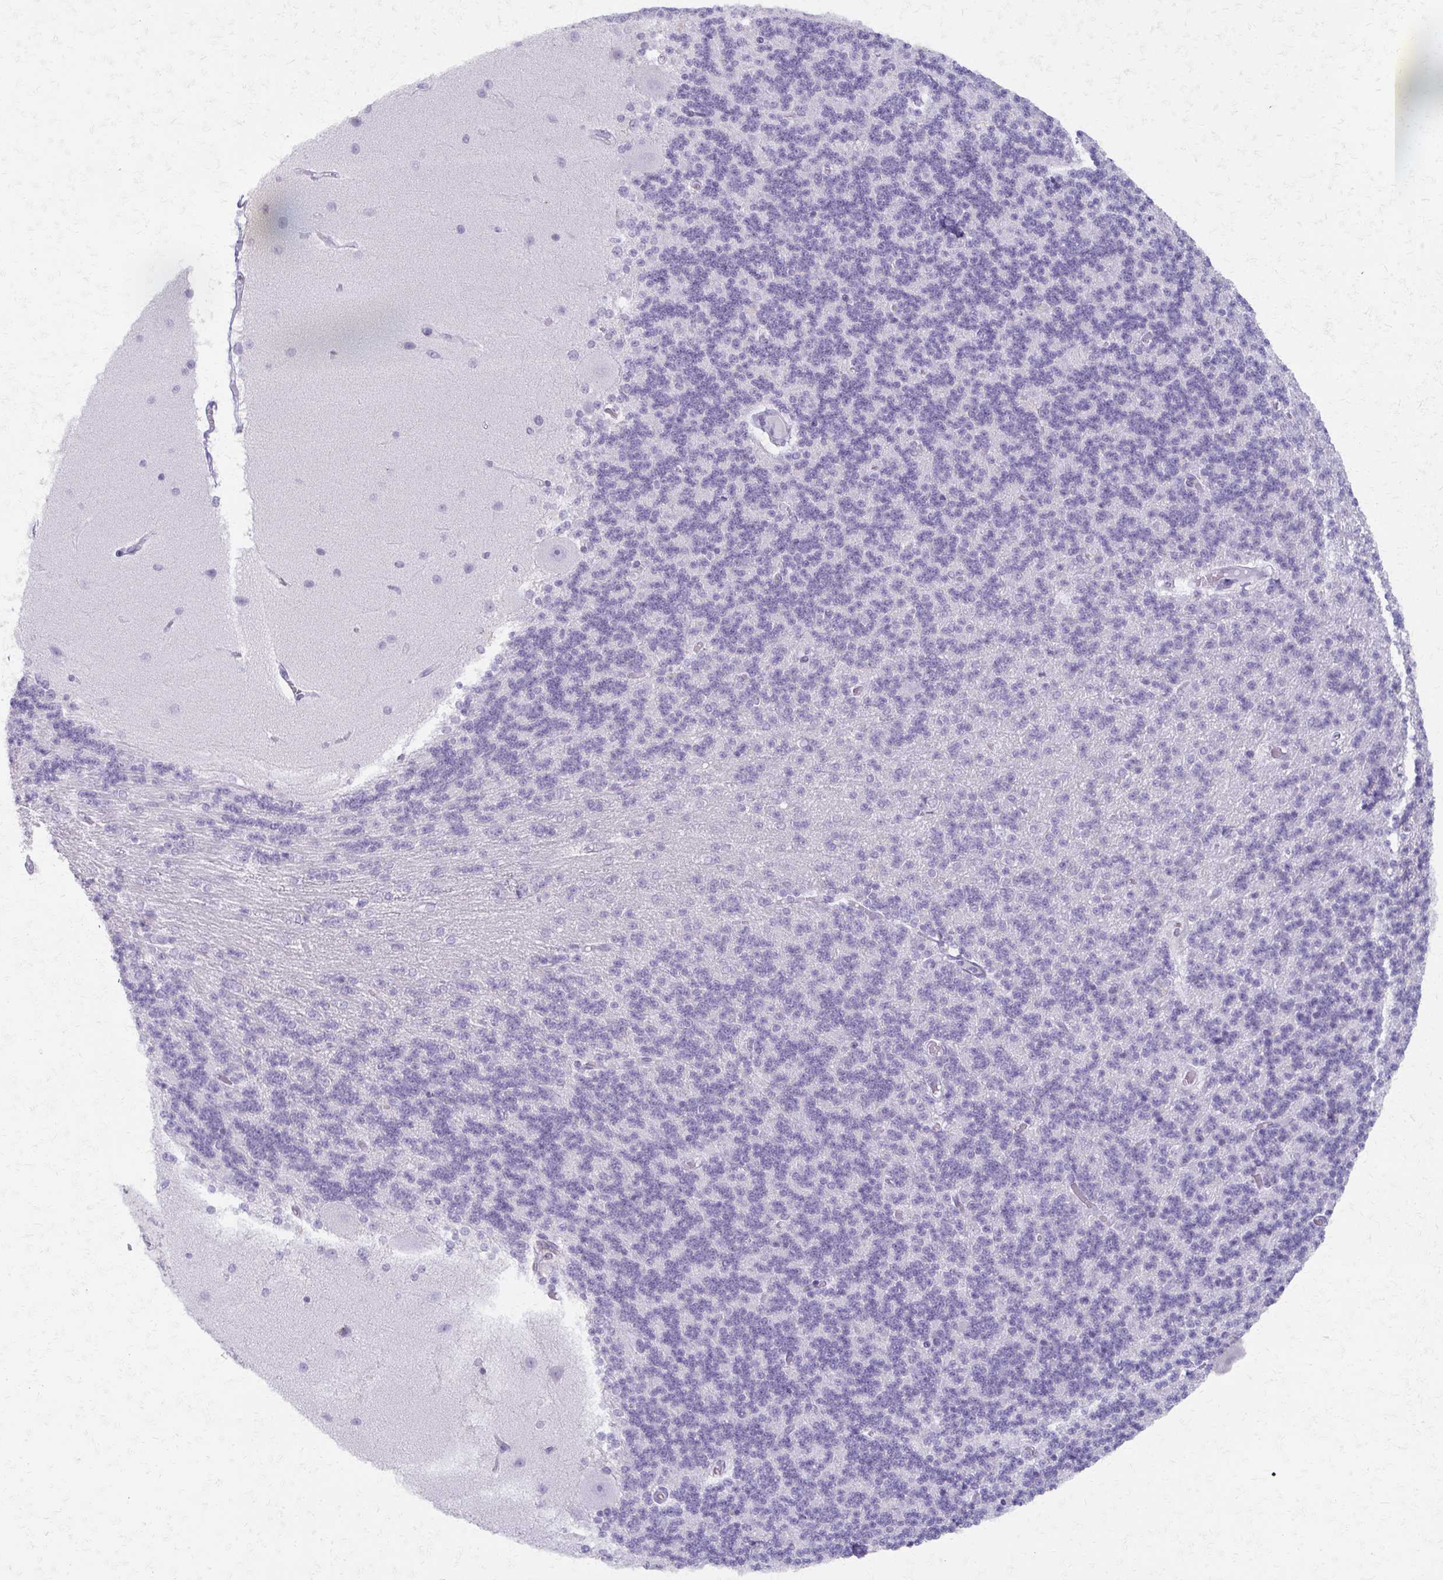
{"staining": {"intensity": "negative", "quantity": "none", "location": "none"}, "tissue": "cerebellum", "cell_type": "Cells in granular layer", "image_type": "normal", "snomed": [{"axis": "morphology", "description": "Normal tissue, NOS"}, {"axis": "topography", "description": "Cerebellum"}], "caption": "DAB immunohistochemical staining of unremarkable cerebellum exhibits no significant positivity in cells in granular layer.", "gene": "MORC4", "patient": {"sex": "female", "age": 54}}